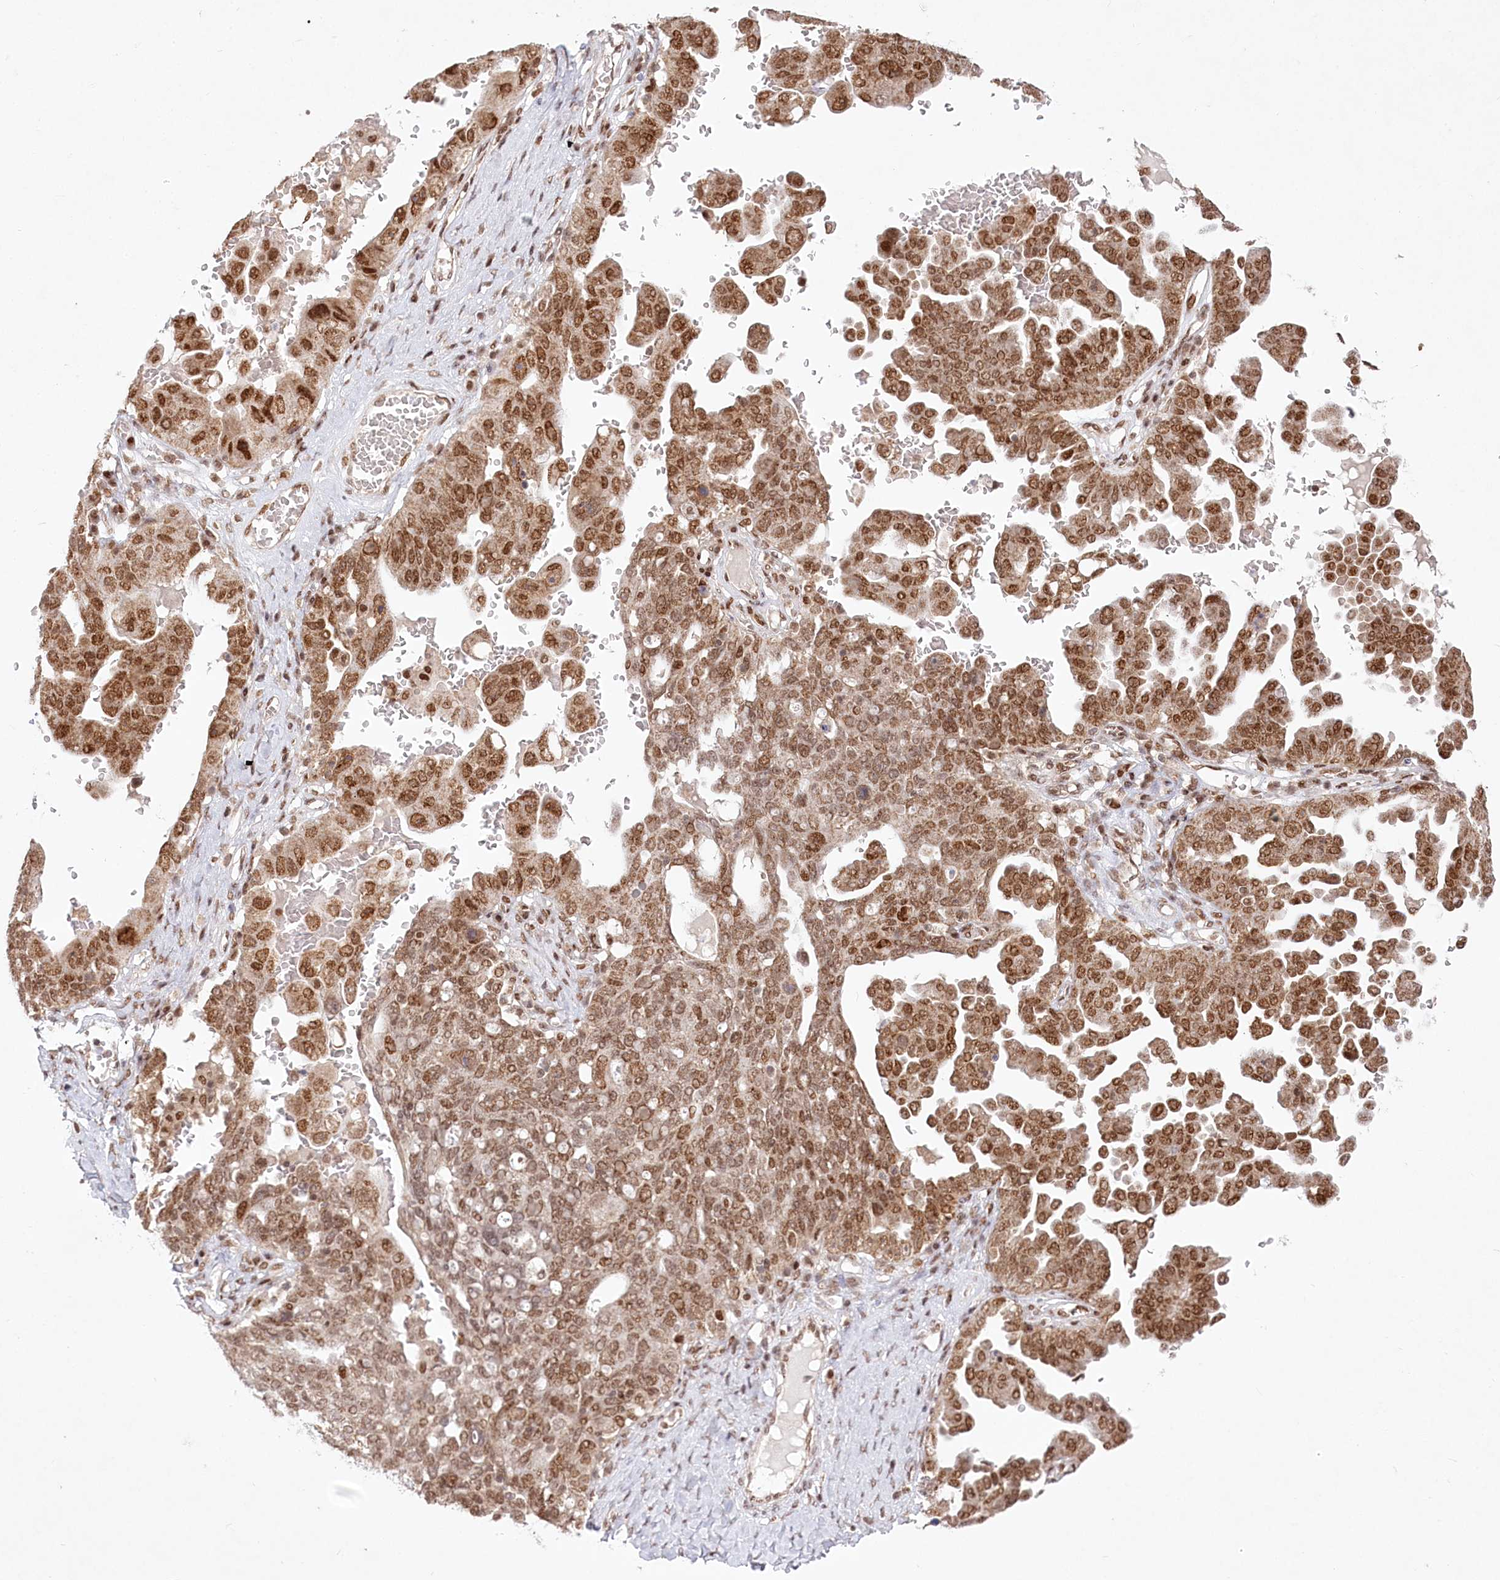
{"staining": {"intensity": "strong", "quantity": ">75%", "location": "nuclear"}, "tissue": "ovarian cancer", "cell_type": "Tumor cells", "image_type": "cancer", "snomed": [{"axis": "morphology", "description": "Carcinoma, endometroid"}, {"axis": "topography", "description": "Ovary"}], "caption": "About >75% of tumor cells in ovarian cancer (endometroid carcinoma) demonstrate strong nuclear protein positivity as visualized by brown immunohistochemical staining.", "gene": "PYURF", "patient": {"sex": "female", "age": 62}}